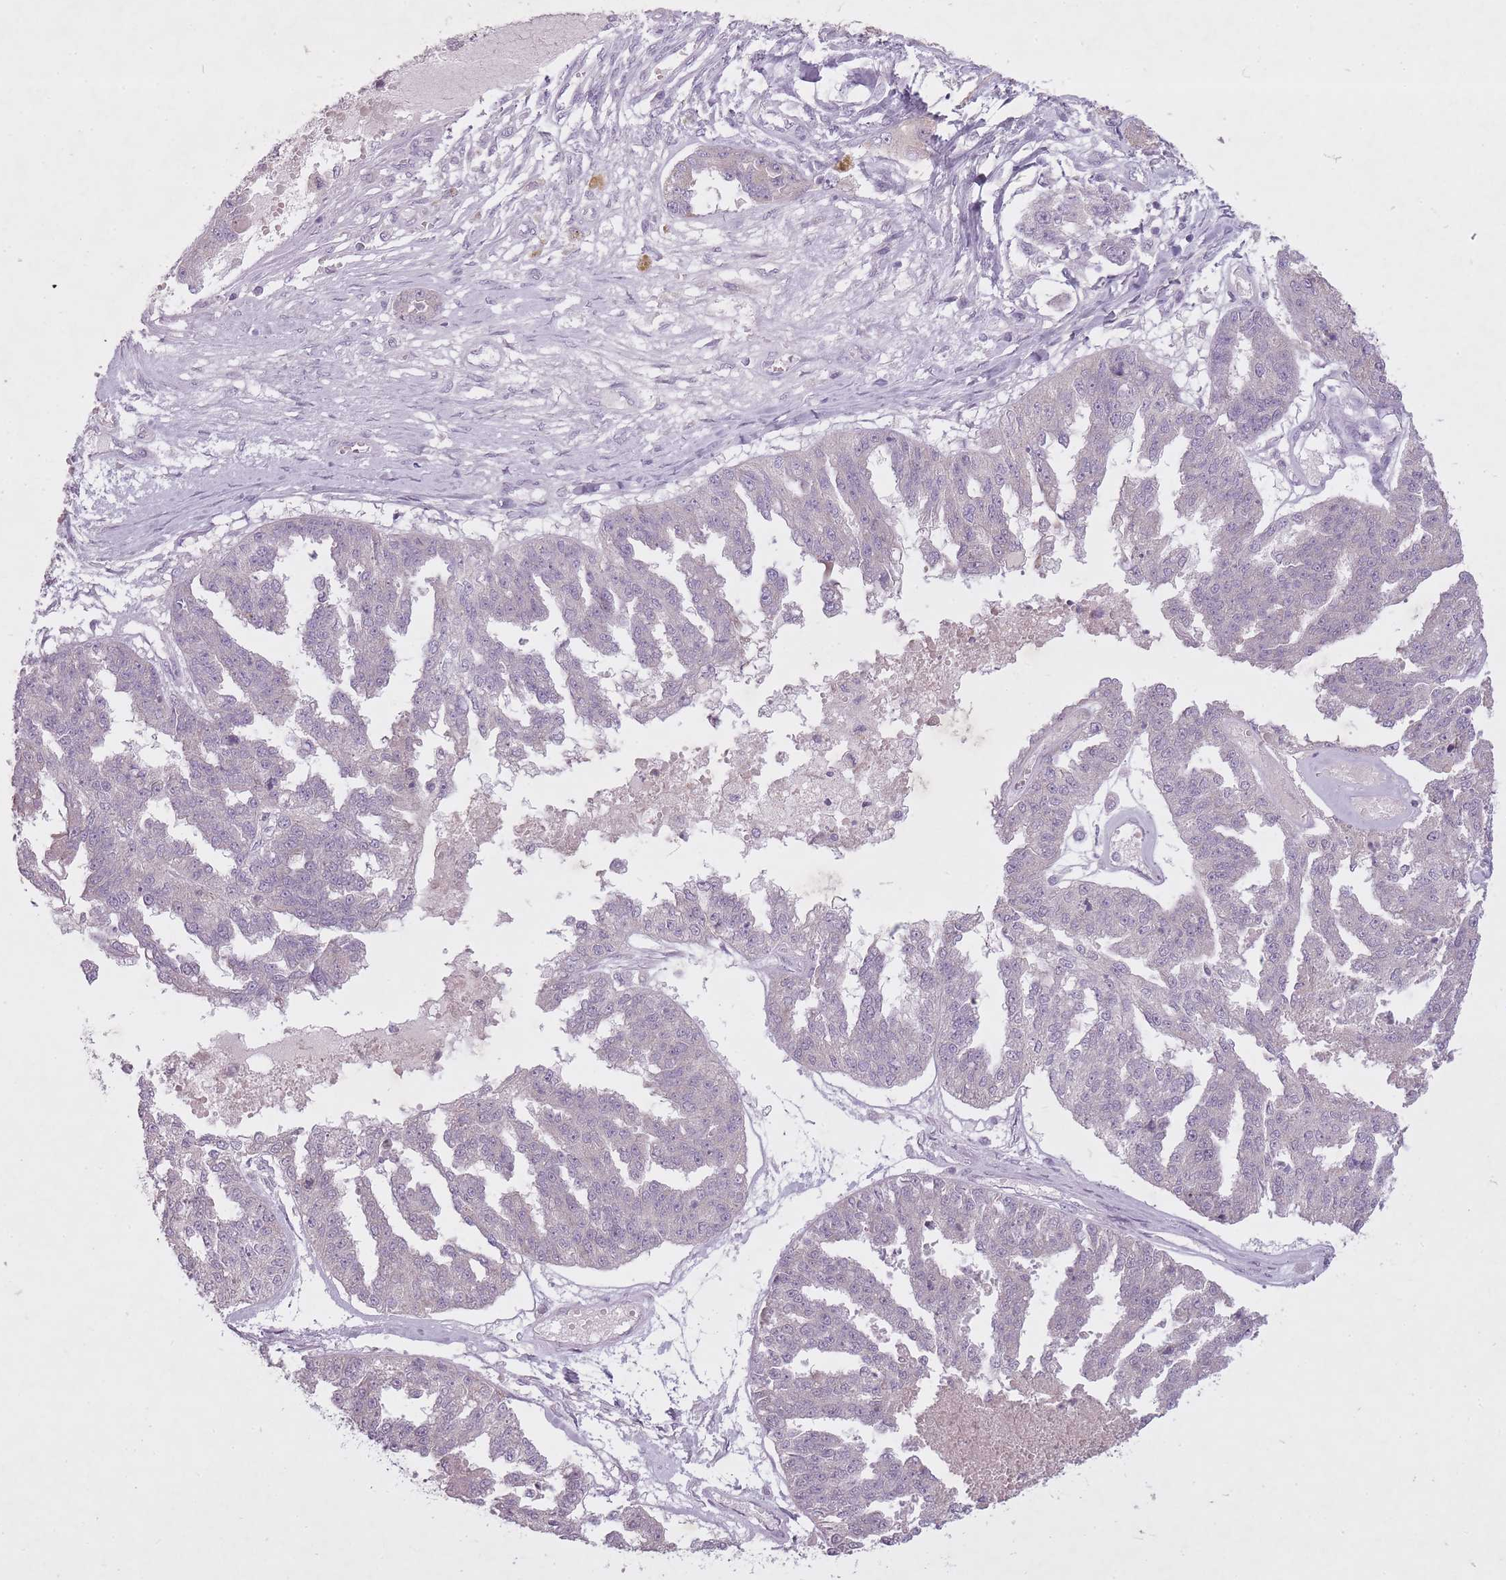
{"staining": {"intensity": "negative", "quantity": "none", "location": "none"}, "tissue": "ovarian cancer", "cell_type": "Tumor cells", "image_type": "cancer", "snomed": [{"axis": "morphology", "description": "Cystadenocarcinoma, serous, NOS"}, {"axis": "topography", "description": "Ovary"}], "caption": "Ovarian cancer (serous cystadenocarcinoma) was stained to show a protein in brown. There is no significant expression in tumor cells. (Brightfield microscopy of DAB immunohistochemistry (IHC) at high magnification).", "gene": "FAM43B", "patient": {"sex": "female", "age": 58}}